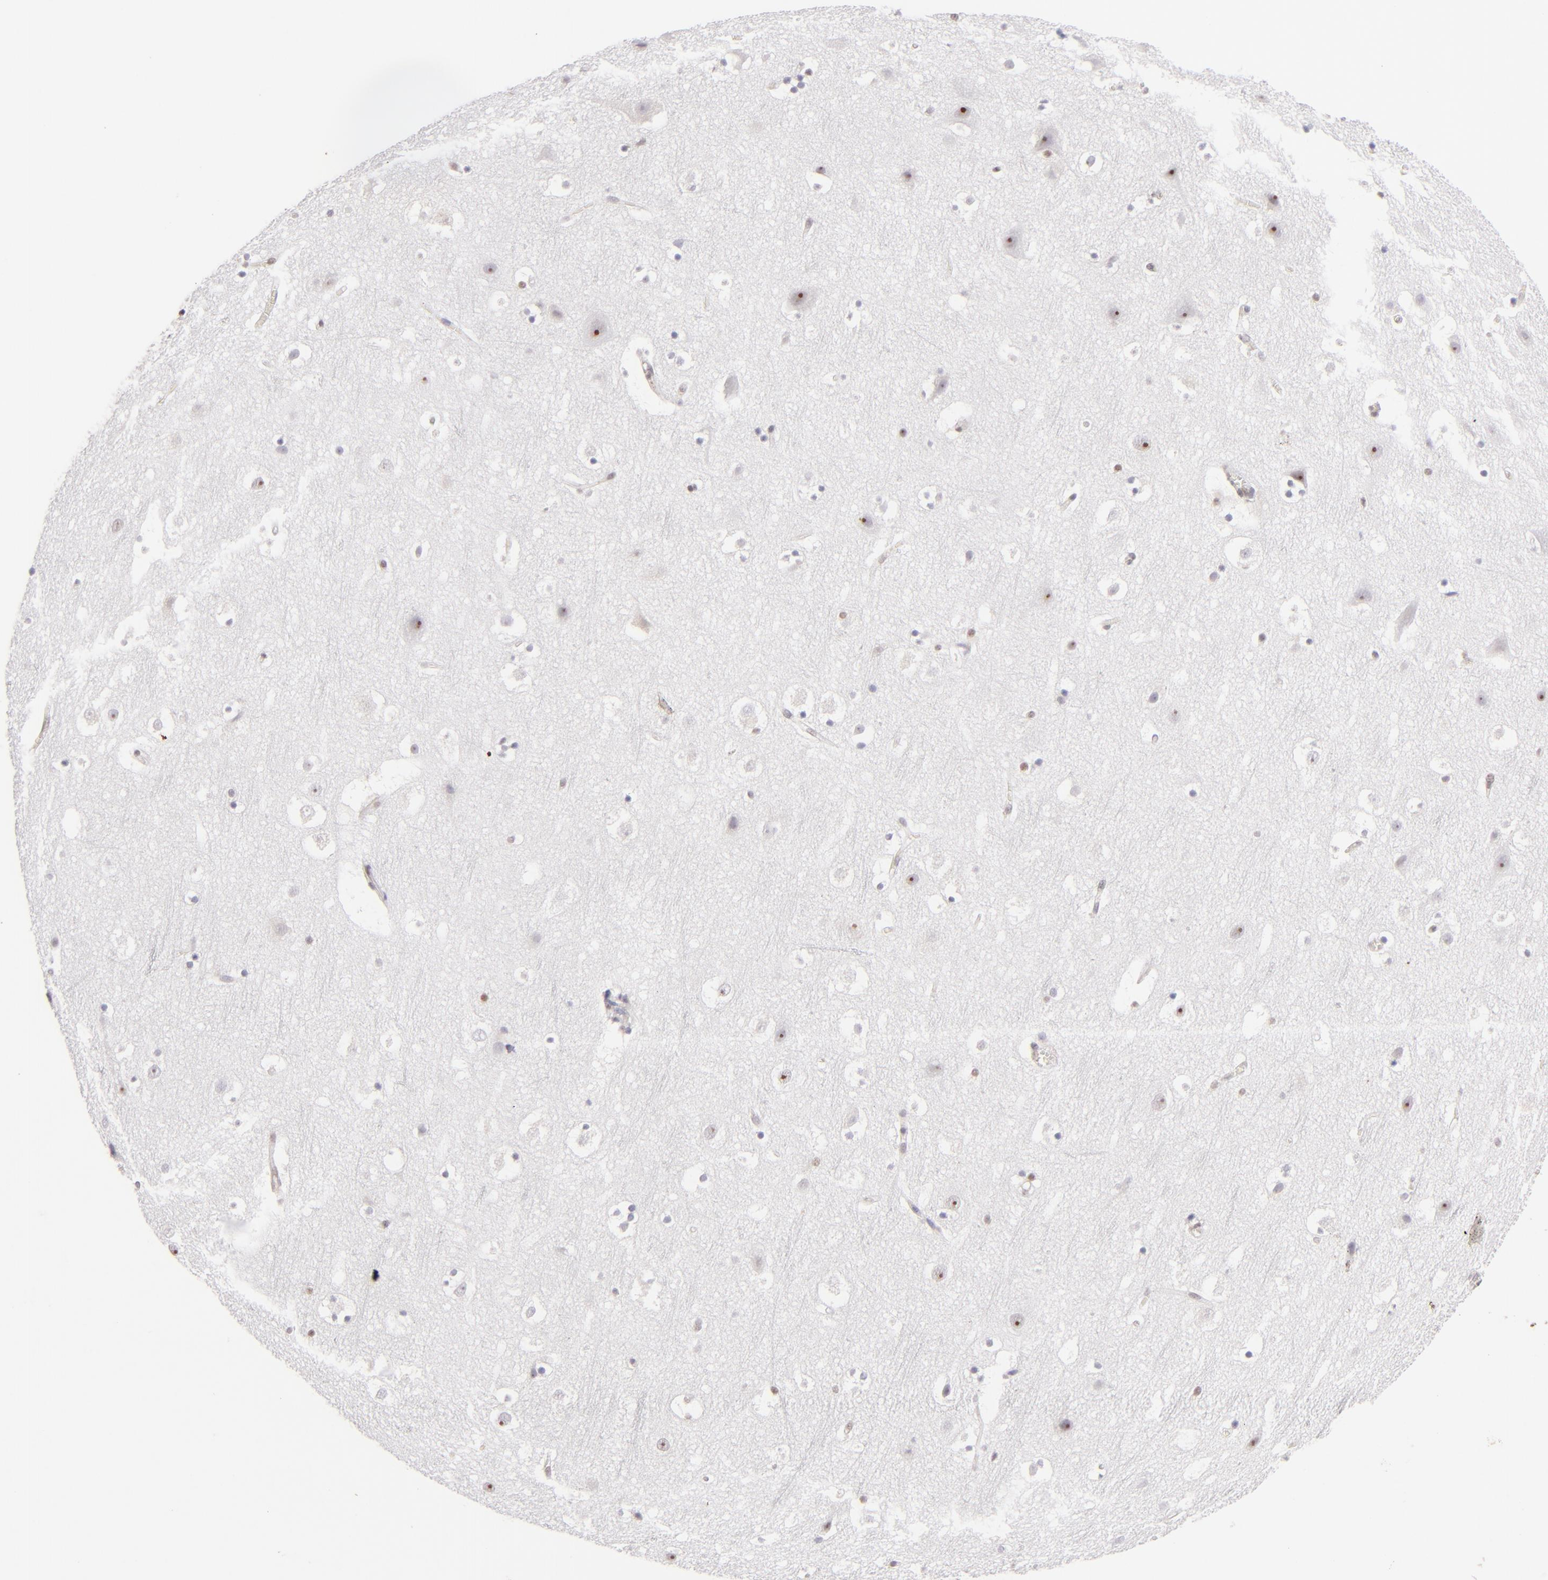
{"staining": {"intensity": "negative", "quantity": "none", "location": "none"}, "tissue": "cerebral cortex", "cell_type": "Endothelial cells", "image_type": "normal", "snomed": [{"axis": "morphology", "description": "Normal tissue, NOS"}, {"axis": "topography", "description": "Cerebral cortex"}], "caption": "IHC photomicrograph of benign cerebral cortex: cerebral cortex stained with DAB exhibits no significant protein positivity in endothelial cells. (Brightfield microscopy of DAB immunohistochemistry (IHC) at high magnification).", "gene": "POU2F1", "patient": {"sex": "male", "age": 45}}